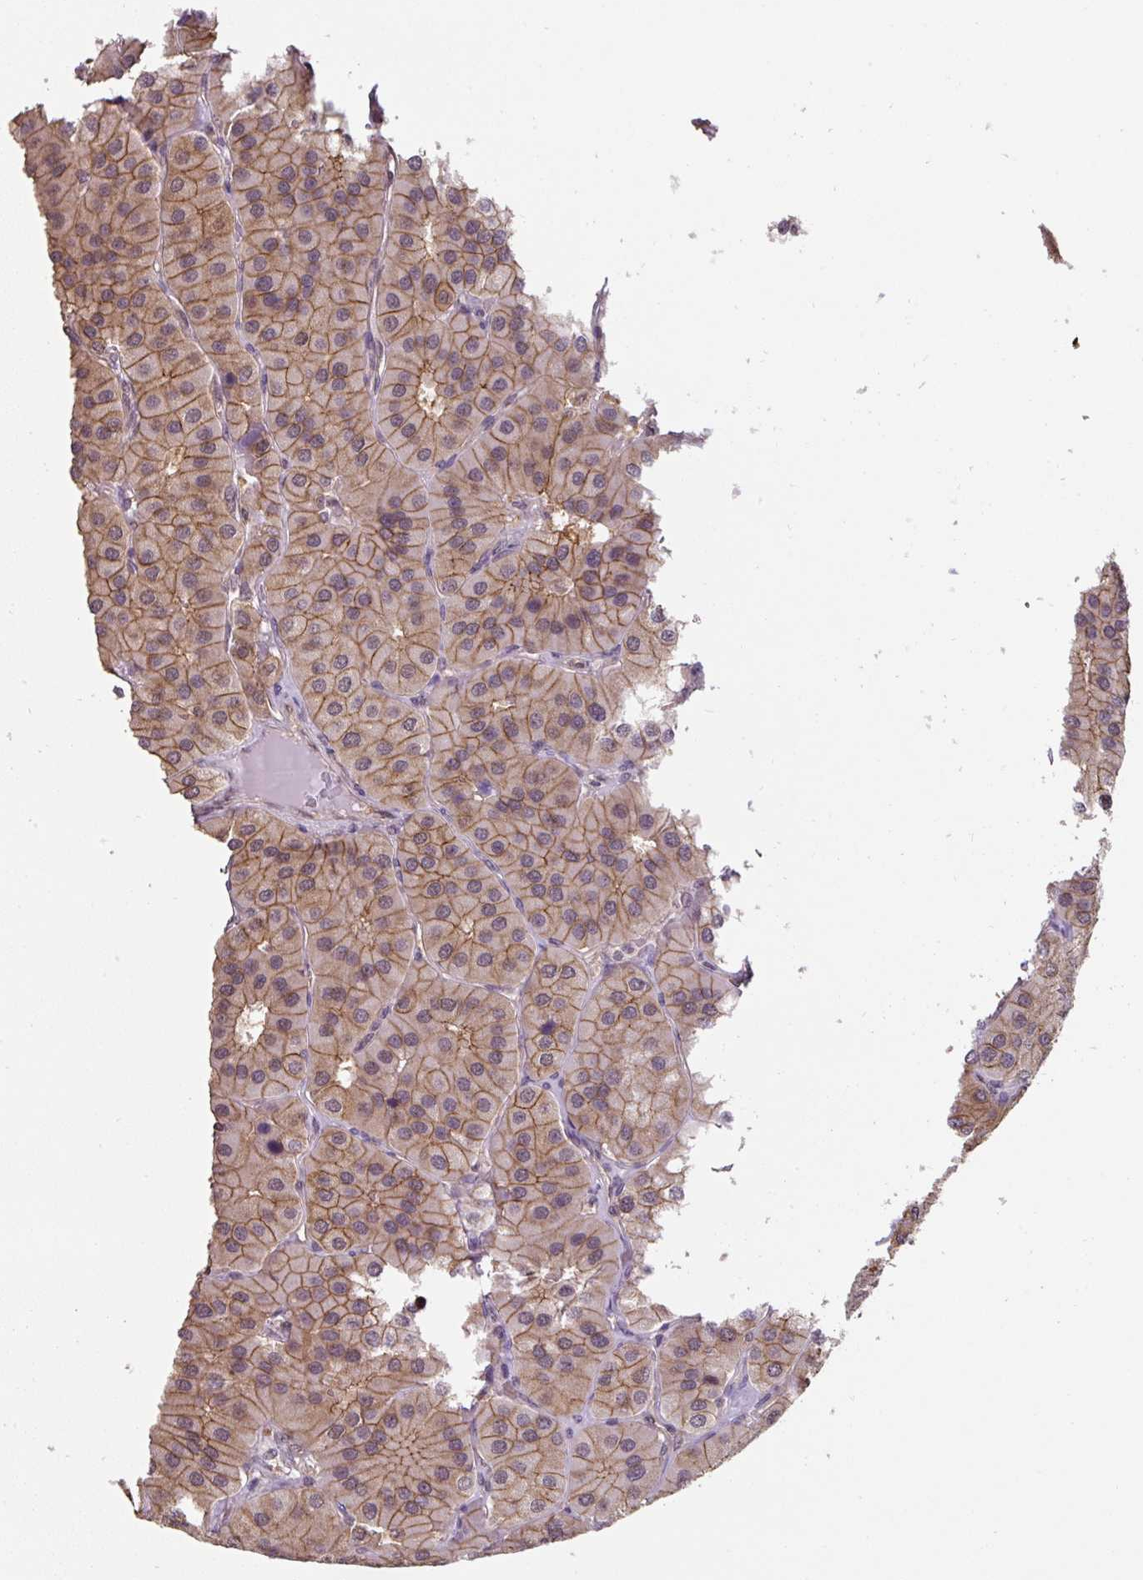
{"staining": {"intensity": "moderate", "quantity": ">75%", "location": "cytoplasmic/membranous"}, "tissue": "parathyroid gland", "cell_type": "Glandular cells", "image_type": "normal", "snomed": [{"axis": "morphology", "description": "Normal tissue, NOS"}, {"axis": "morphology", "description": "Adenoma, NOS"}, {"axis": "topography", "description": "Parathyroid gland"}], "caption": "Immunohistochemical staining of unremarkable parathyroid gland shows medium levels of moderate cytoplasmic/membranous staining in approximately >75% of glandular cells.", "gene": "ST13", "patient": {"sex": "female", "age": 86}}